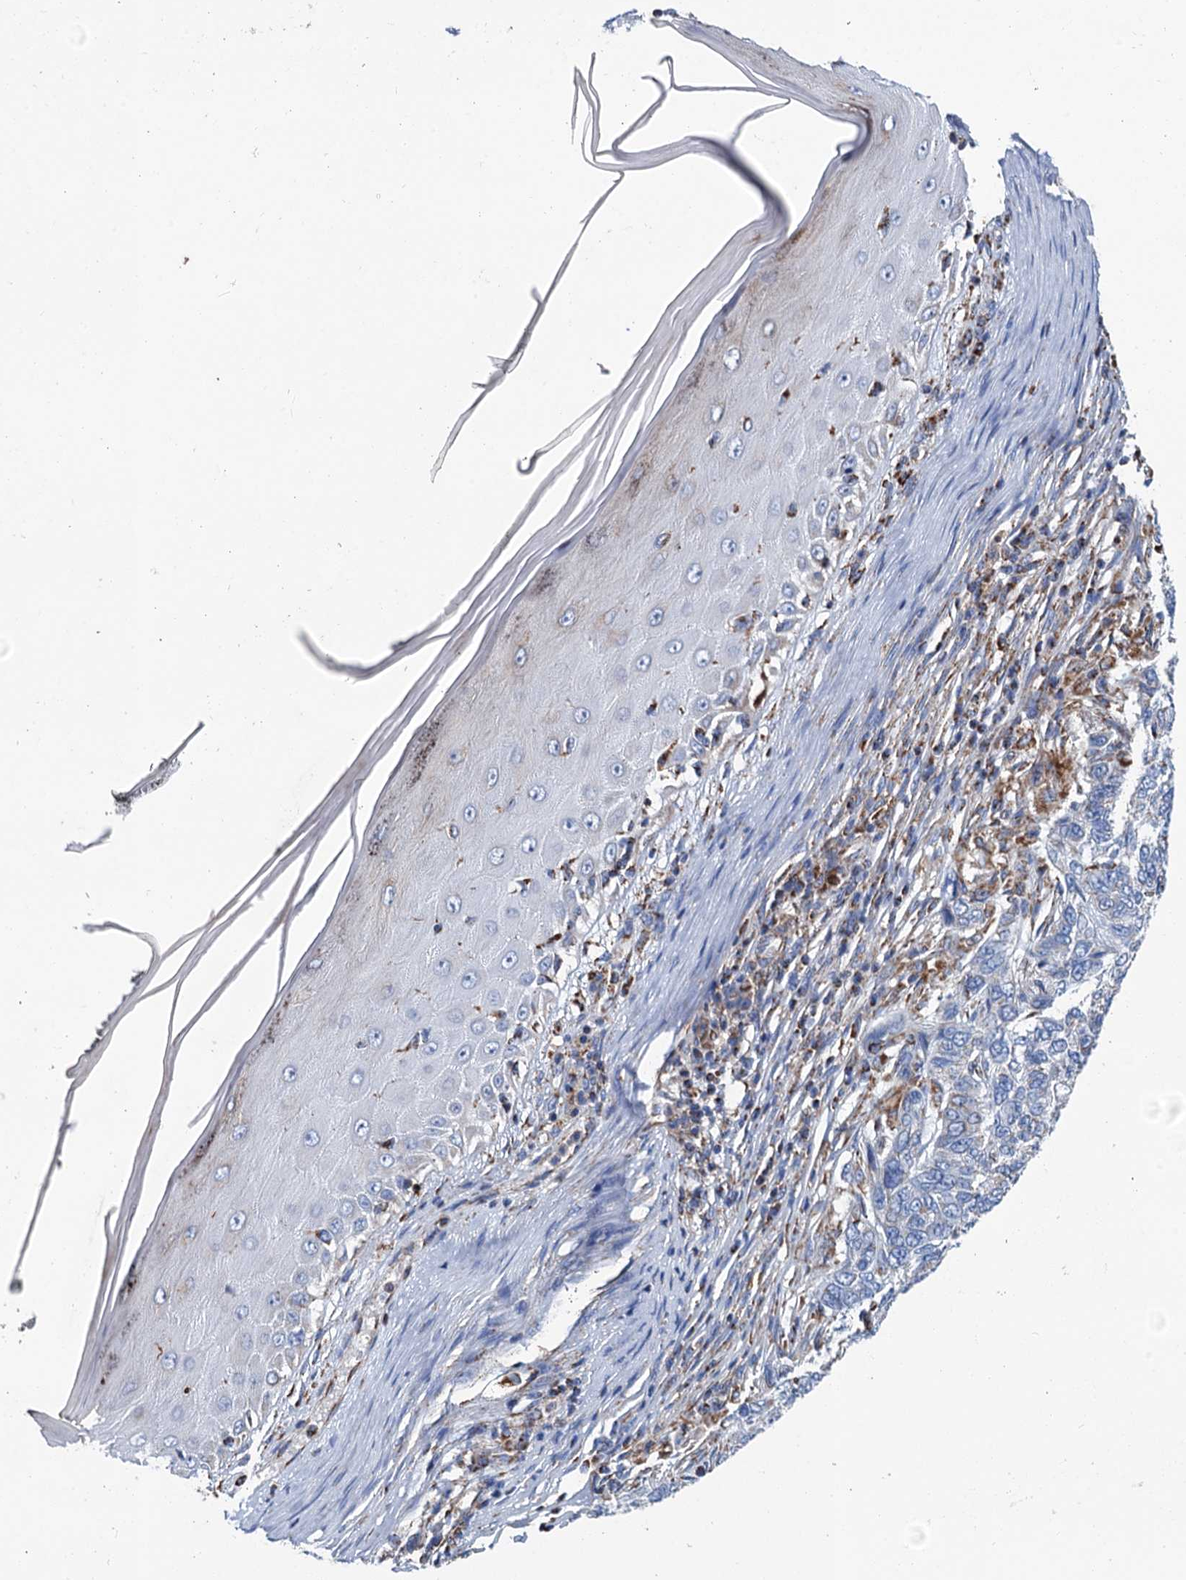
{"staining": {"intensity": "moderate", "quantity": "<25%", "location": "cytoplasmic/membranous"}, "tissue": "skin cancer", "cell_type": "Tumor cells", "image_type": "cancer", "snomed": [{"axis": "morphology", "description": "Basal cell carcinoma"}, {"axis": "topography", "description": "Skin"}], "caption": "Brown immunohistochemical staining in skin cancer (basal cell carcinoma) displays moderate cytoplasmic/membranous positivity in approximately <25% of tumor cells. The staining was performed using DAB, with brown indicating positive protein expression. Nuclei are stained blue with hematoxylin.", "gene": "IVD", "patient": {"sex": "female", "age": 65}}